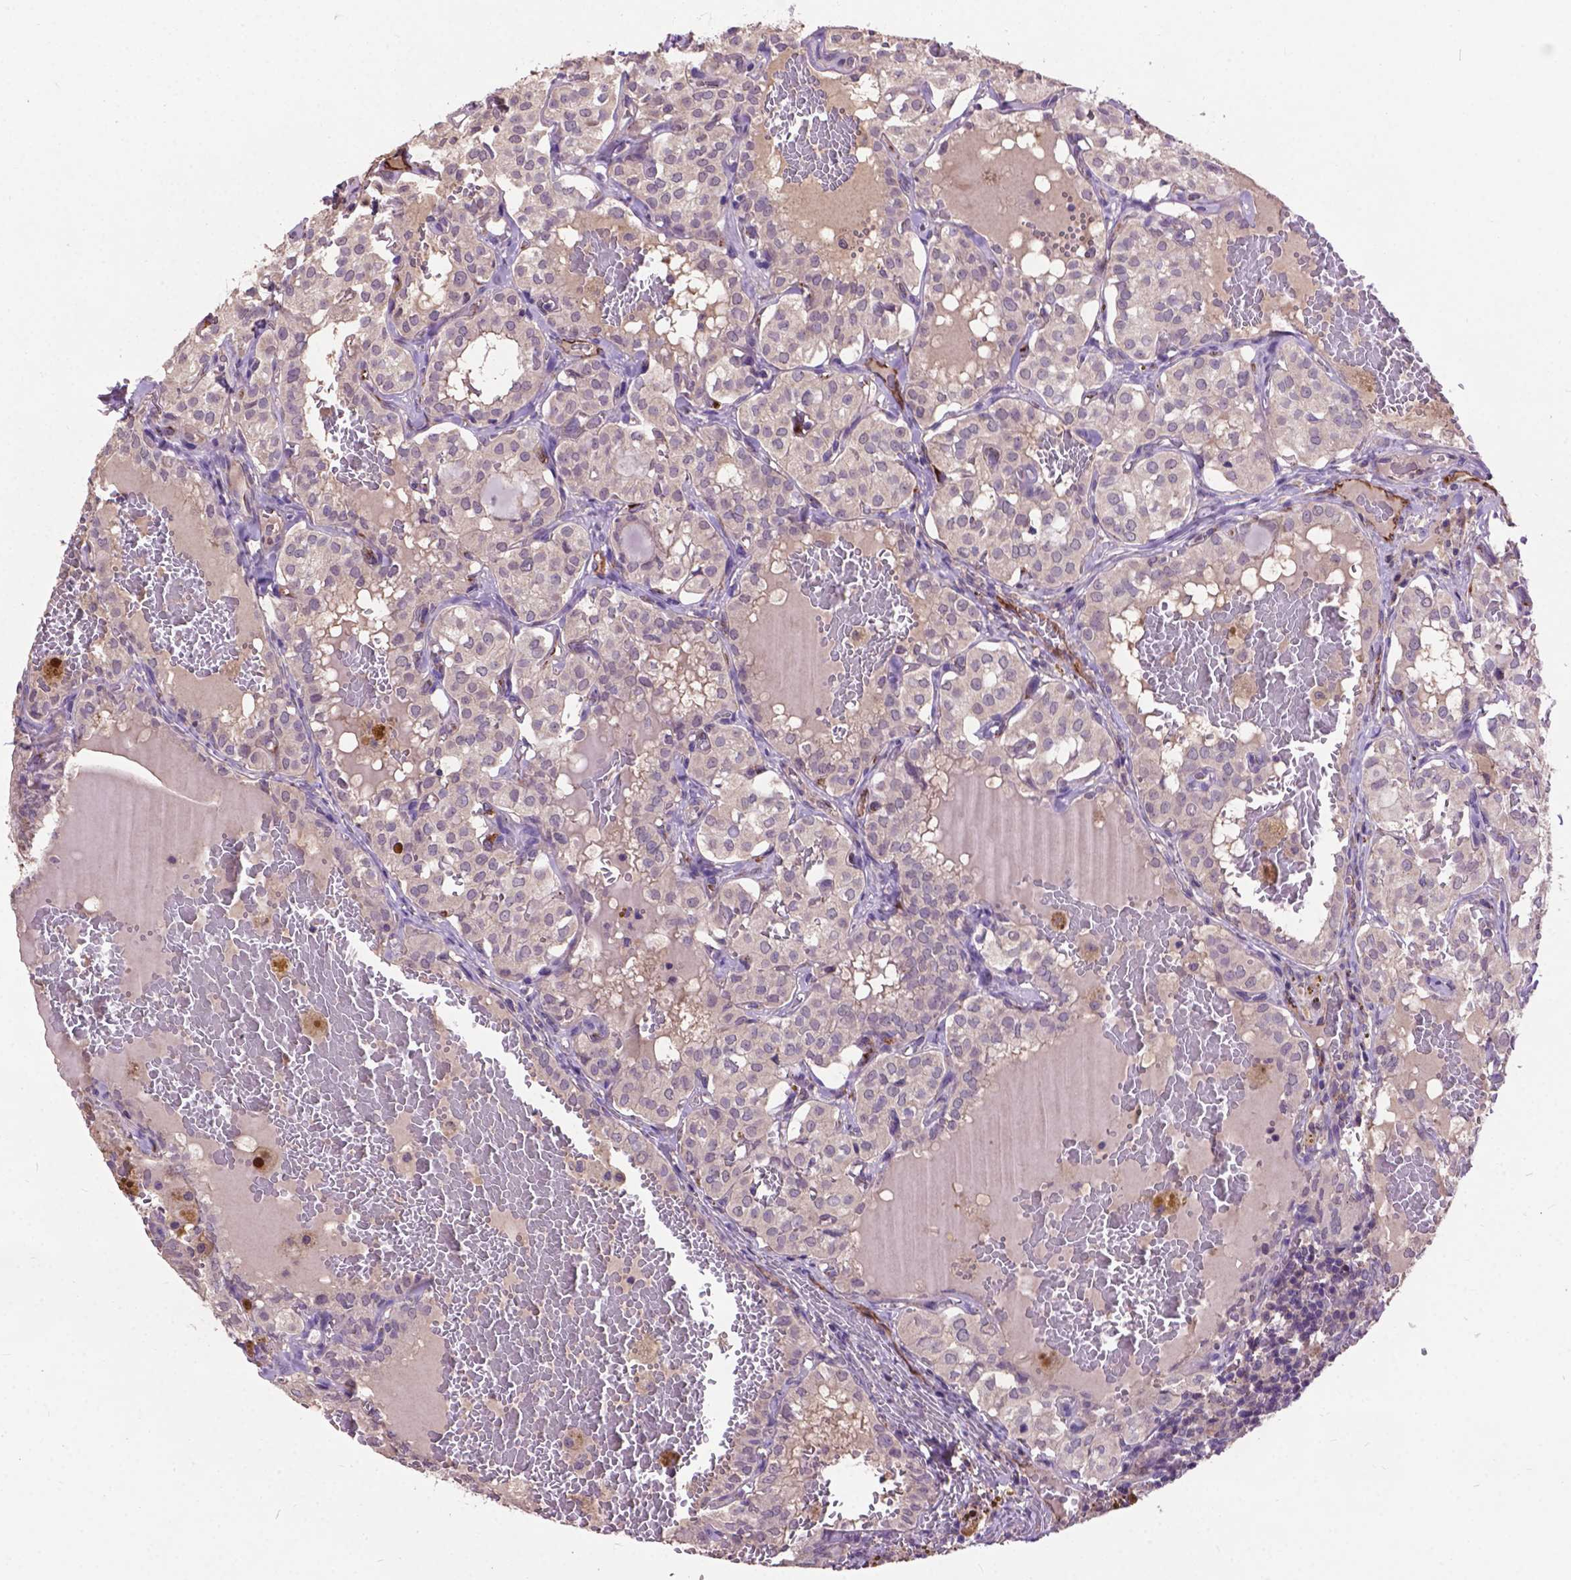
{"staining": {"intensity": "negative", "quantity": "none", "location": "none"}, "tissue": "thyroid cancer", "cell_type": "Tumor cells", "image_type": "cancer", "snomed": [{"axis": "morphology", "description": "Papillary adenocarcinoma, NOS"}, {"axis": "topography", "description": "Thyroid gland"}], "caption": "This is an immunohistochemistry (IHC) histopathology image of human thyroid cancer. There is no positivity in tumor cells.", "gene": "ZNF337", "patient": {"sex": "male", "age": 20}}